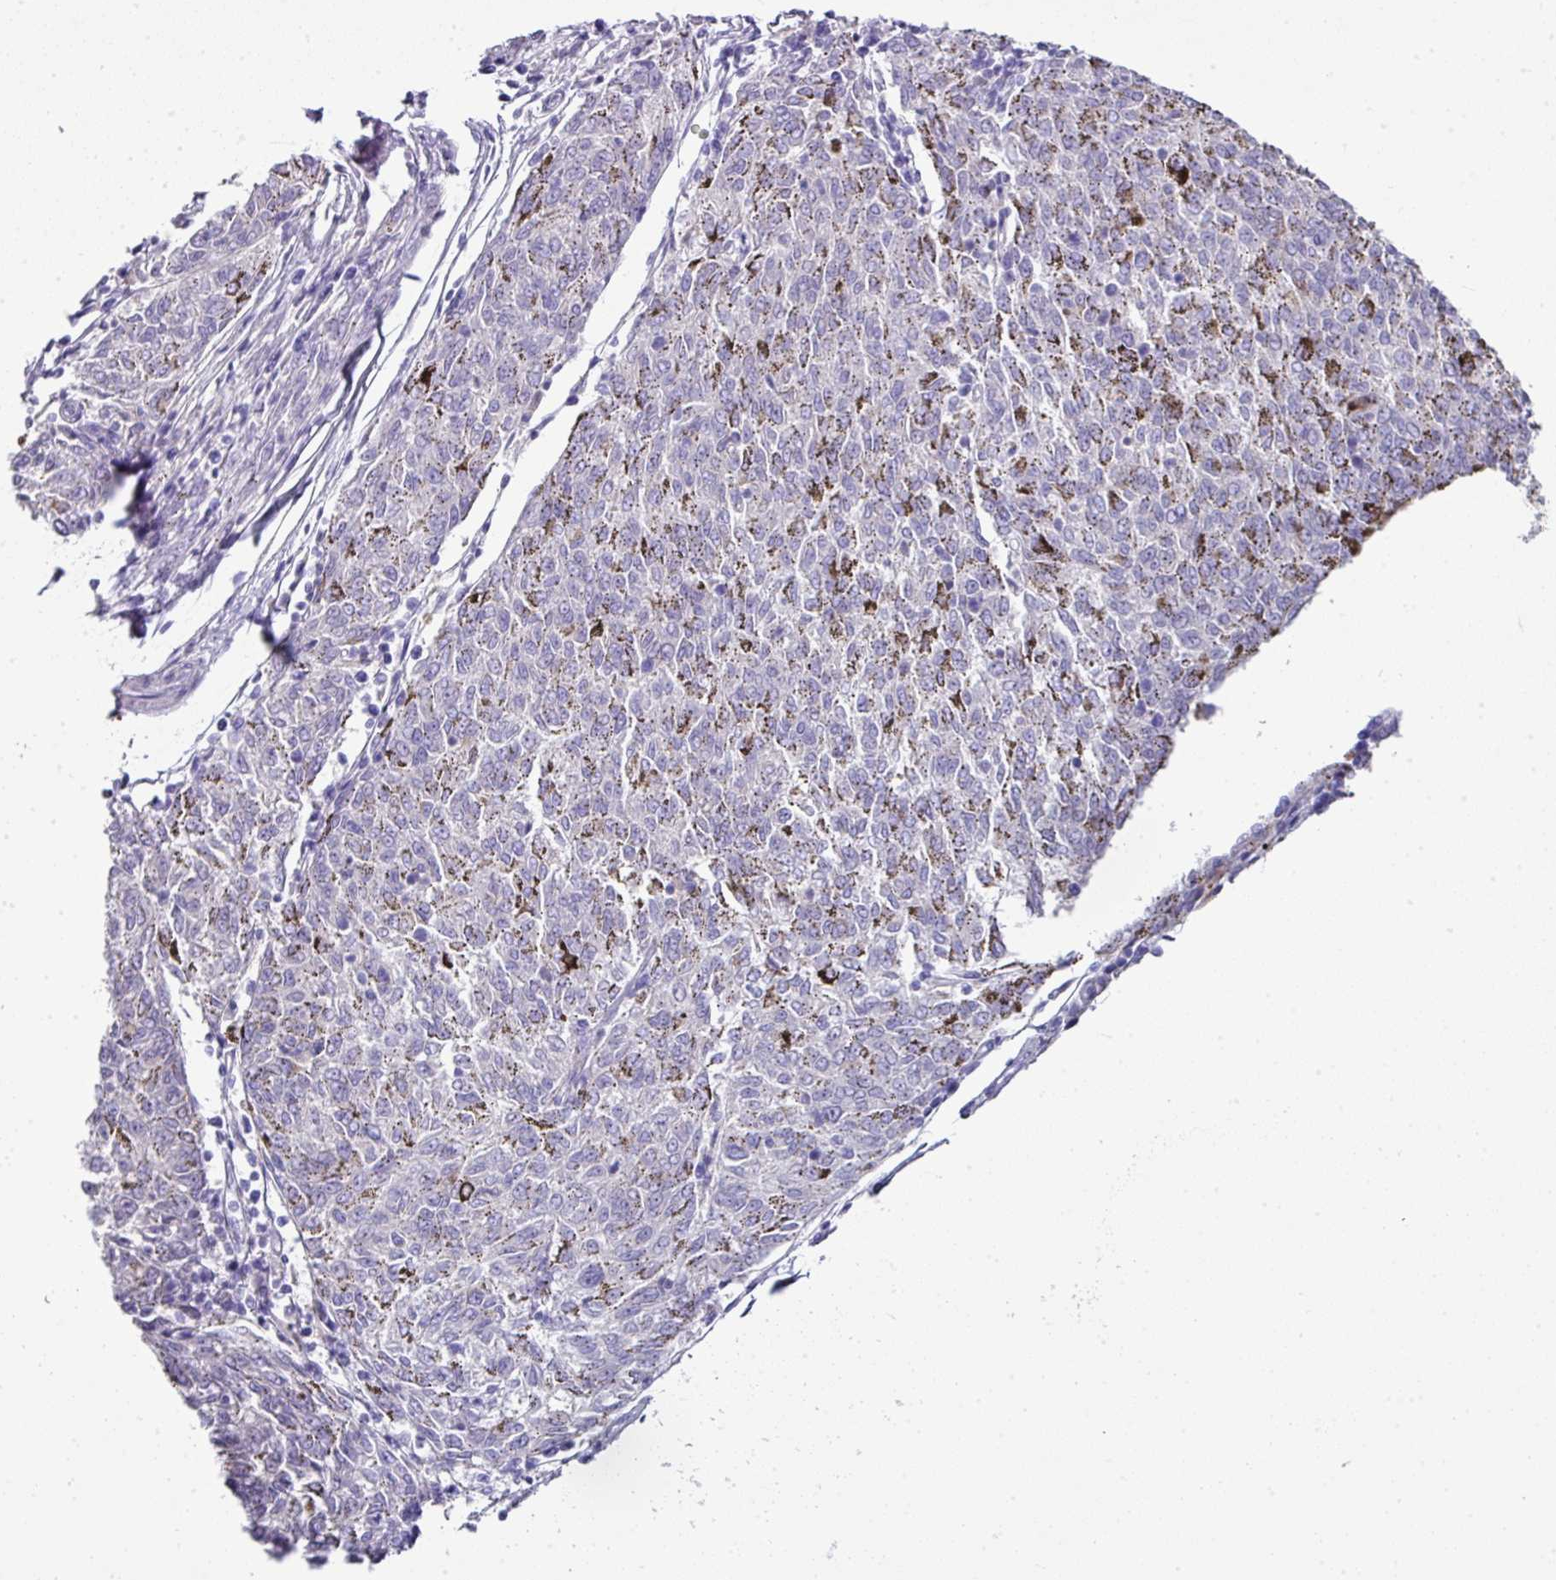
{"staining": {"intensity": "negative", "quantity": "none", "location": "none"}, "tissue": "melanoma", "cell_type": "Tumor cells", "image_type": "cancer", "snomed": [{"axis": "morphology", "description": "Malignant melanoma, NOS"}, {"axis": "topography", "description": "Skin"}], "caption": "There is no significant positivity in tumor cells of malignant melanoma. (DAB immunohistochemistry (IHC) with hematoxylin counter stain).", "gene": "BCL11A", "patient": {"sex": "female", "age": 72}}